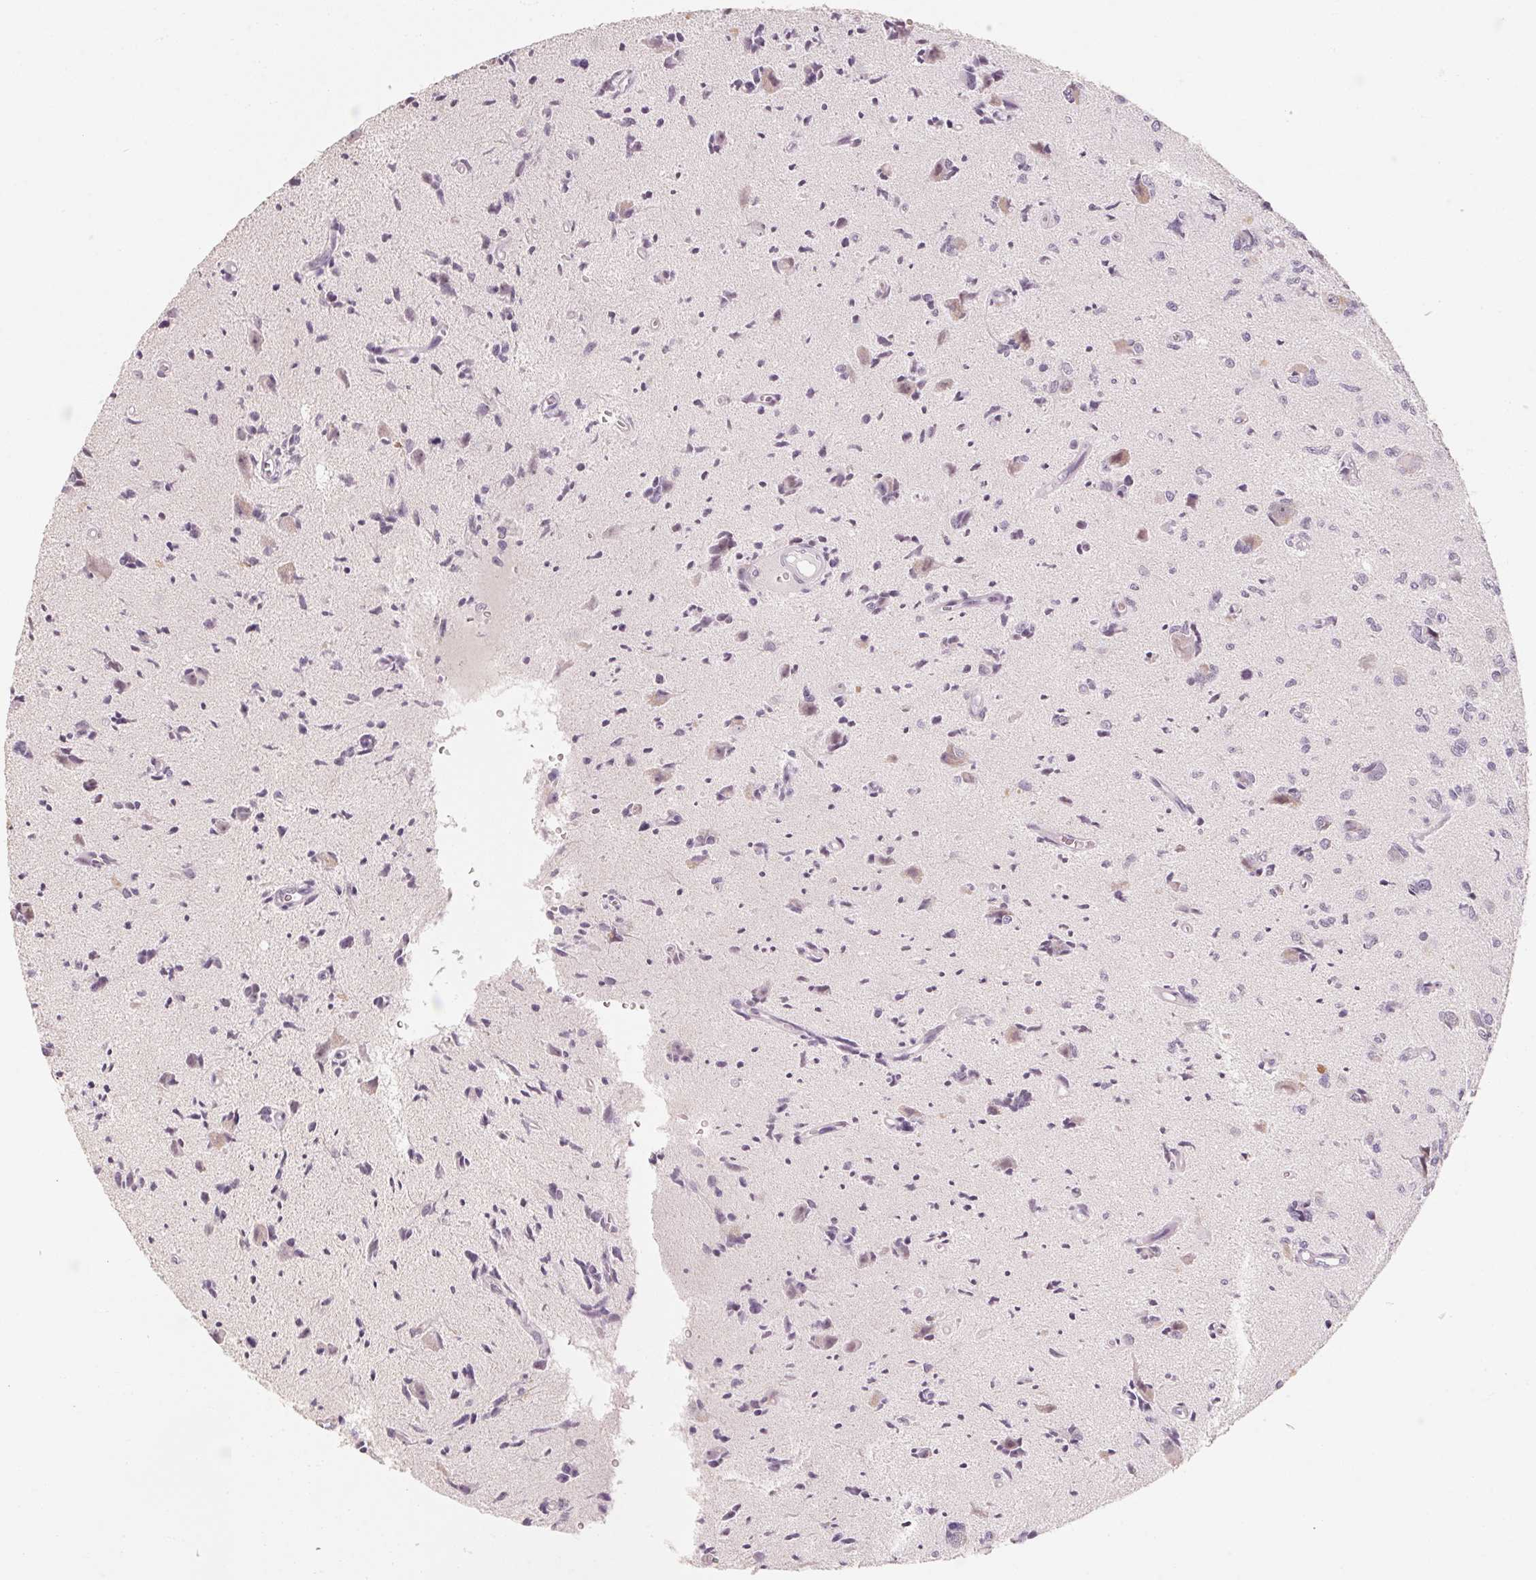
{"staining": {"intensity": "negative", "quantity": "none", "location": "none"}, "tissue": "glioma", "cell_type": "Tumor cells", "image_type": "cancer", "snomed": [{"axis": "morphology", "description": "Glioma, malignant, High grade"}, {"axis": "topography", "description": "Brain"}], "caption": "Malignant glioma (high-grade) was stained to show a protein in brown. There is no significant expression in tumor cells.", "gene": "CAPZA3", "patient": {"sex": "male", "age": 67}}